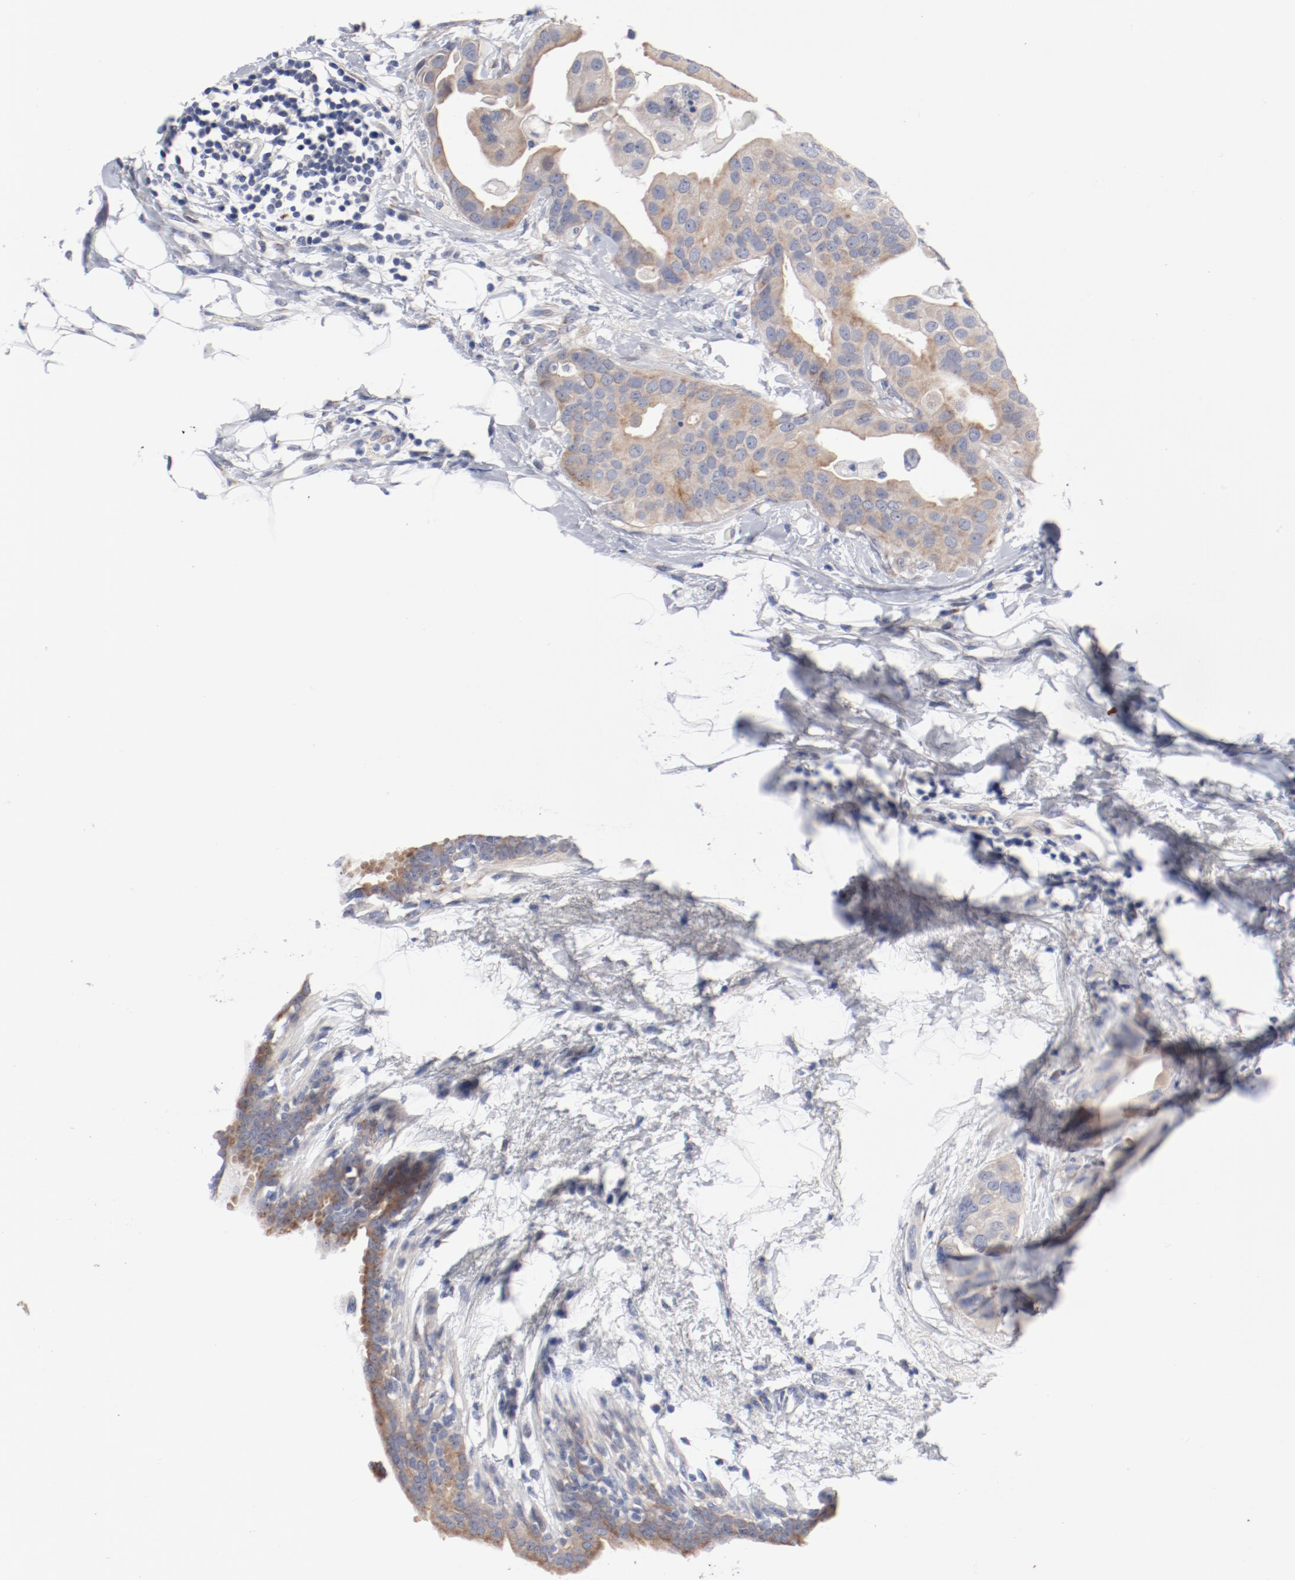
{"staining": {"intensity": "moderate", "quantity": ">75%", "location": "cytoplasmic/membranous"}, "tissue": "breast cancer", "cell_type": "Tumor cells", "image_type": "cancer", "snomed": [{"axis": "morphology", "description": "Duct carcinoma"}, {"axis": "topography", "description": "Breast"}], "caption": "Immunohistochemical staining of breast cancer demonstrates medium levels of moderate cytoplasmic/membranous protein expression in approximately >75% of tumor cells.", "gene": "GPR143", "patient": {"sex": "female", "age": 40}}